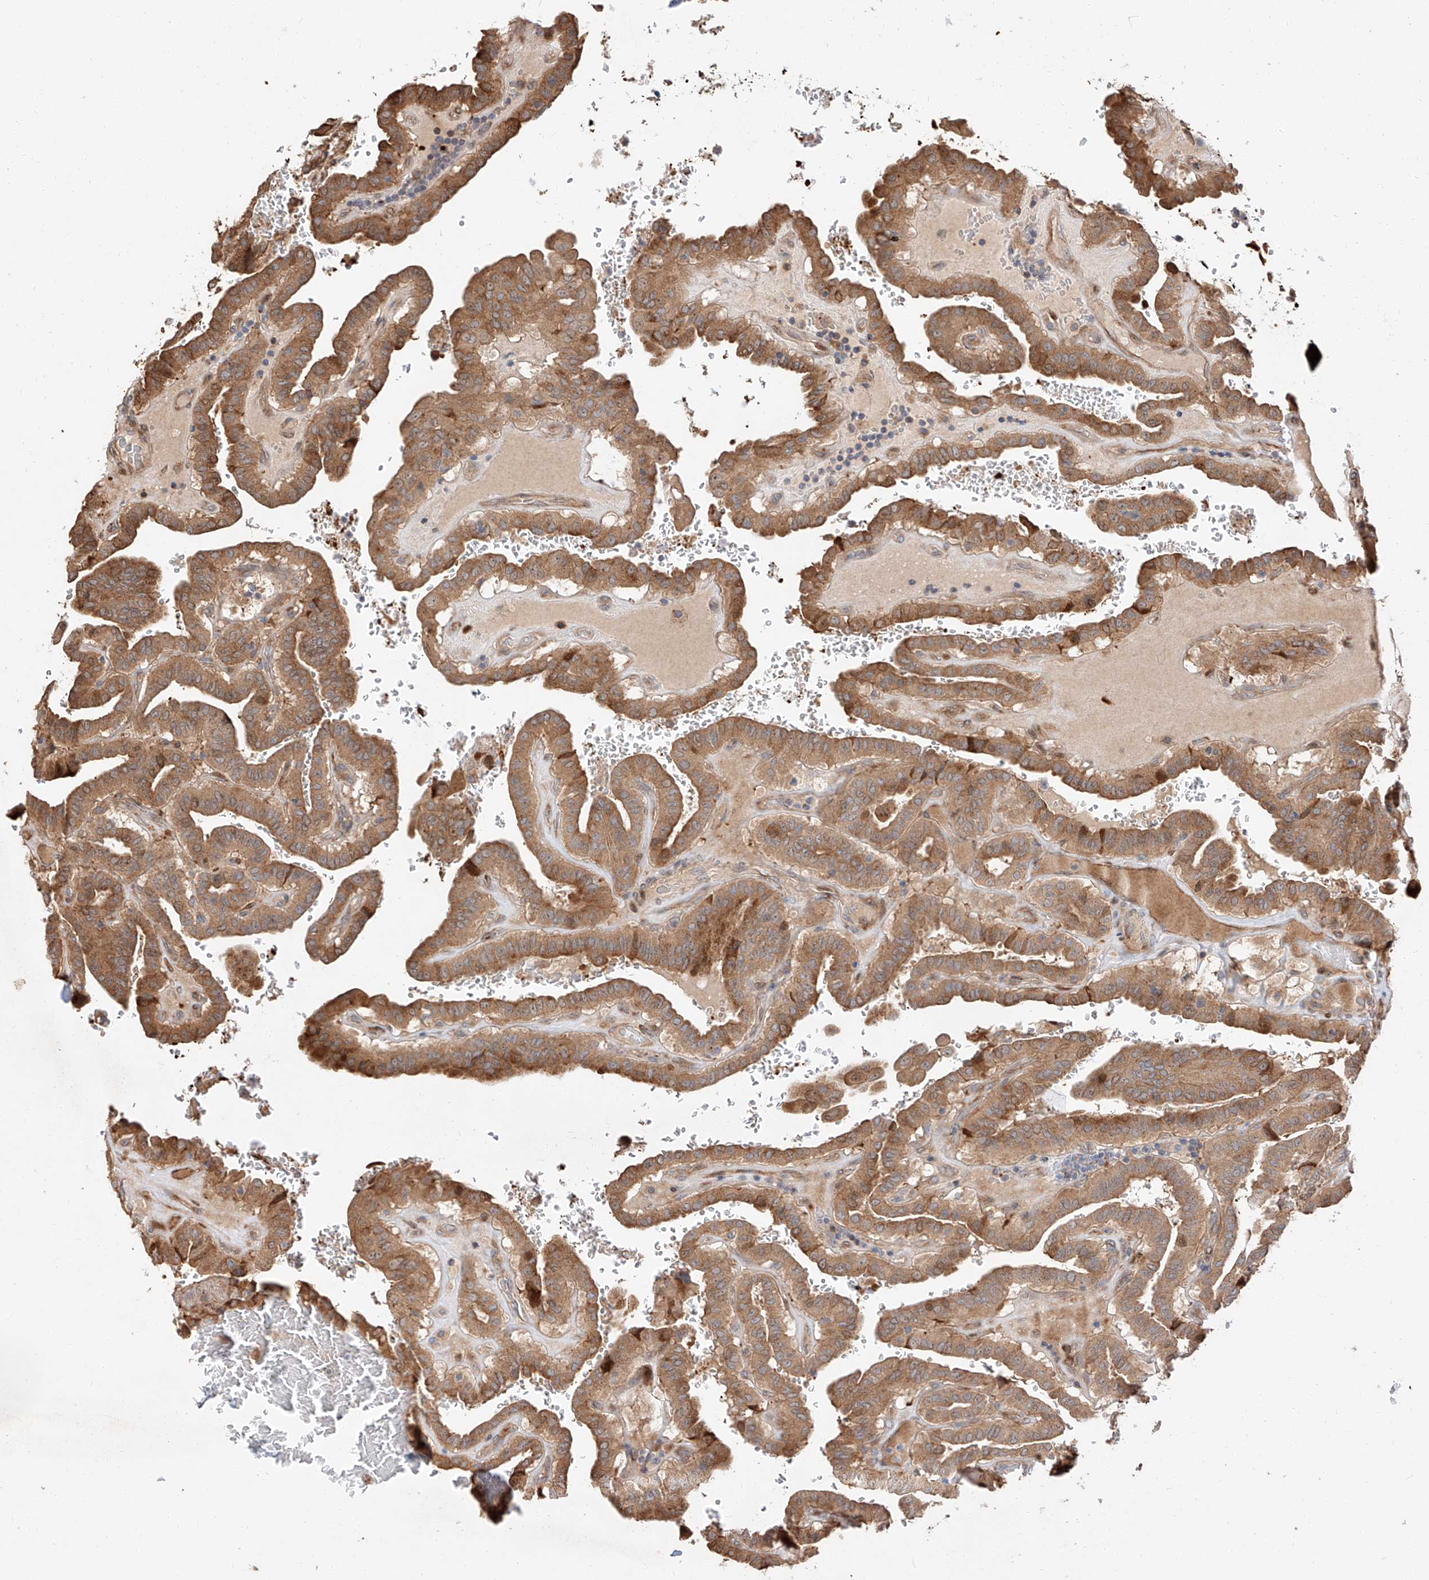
{"staining": {"intensity": "moderate", "quantity": ">75%", "location": "cytoplasmic/membranous"}, "tissue": "thyroid cancer", "cell_type": "Tumor cells", "image_type": "cancer", "snomed": [{"axis": "morphology", "description": "Papillary adenocarcinoma, NOS"}, {"axis": "topography", "description": "Thyroid gland"}], "caption": "Human thyroid cancer (papillary adenocarcinoma) stained for a protein (brown) demonstrates moderate cytoplasmic/membranous positive staining in about >75% of tumor cells.", "gene": "DIRAS3", "patient": {"sex": "male", "age": 77}}